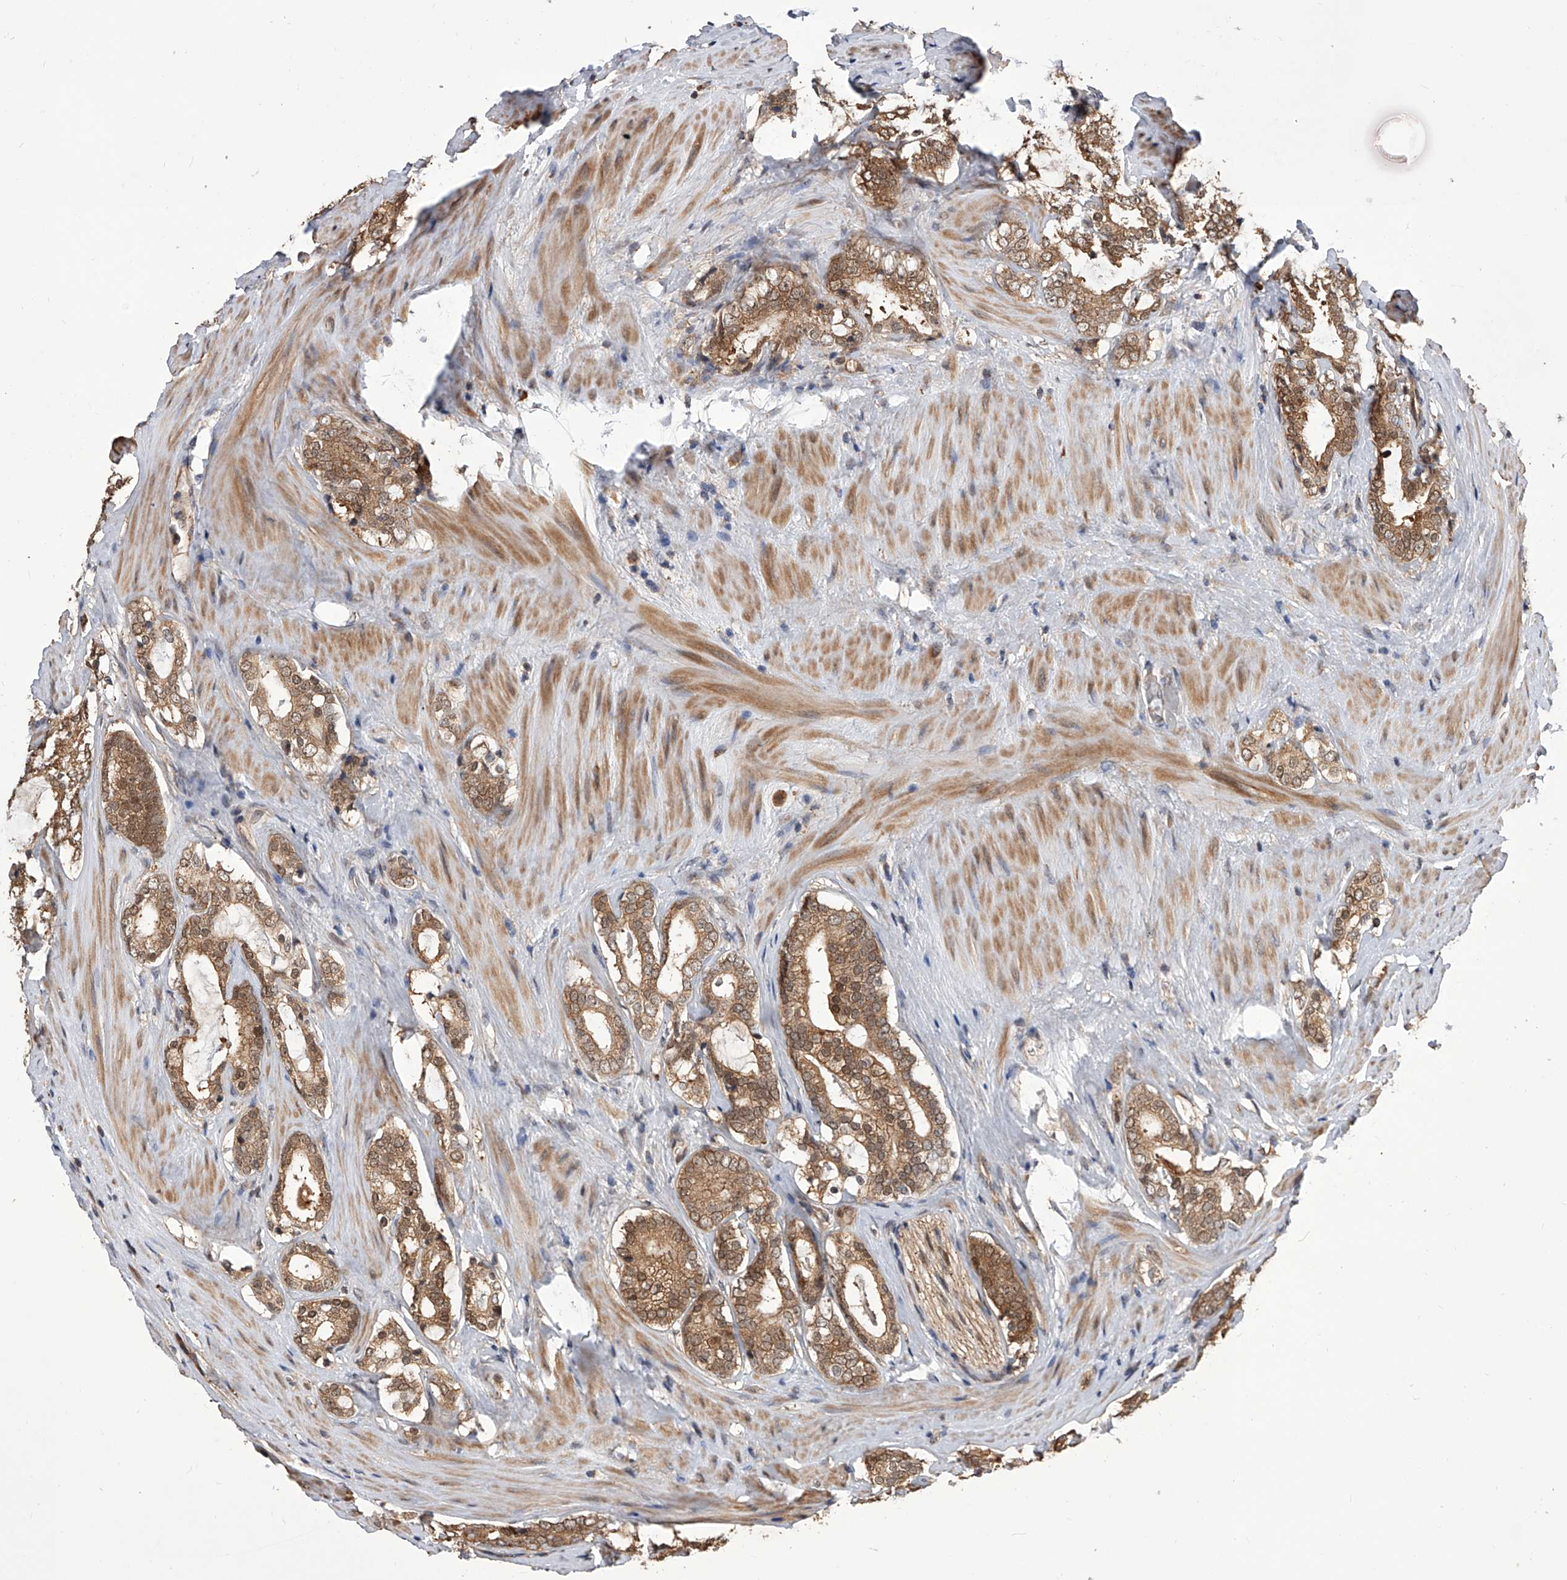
{"staining": {"intensity": "moderate", "quantity": ">75%", "location": "cytoplasmic/membranous,nuclear"}, "tissue": "prostate cancer", "cell_type": "Tumor cells", "image_type": "cancer", "snomed": [{"axis": "morphology", "description": "Adenocarcinoma, High grade"}, {"axis": "topography", "description": "Prostate"}], "caption": "Prostate high-grade adenocarcinoma stained with DAB IHC demonstrates medium levels of moderate cytoplasmic/membranous and nuclear staining in about >75% of tumor cells. (DAB = brown stain, brightfield microscopy at high magnification).", "gene": "GMDS", "patient": {"sex": "male", "age": 63}}